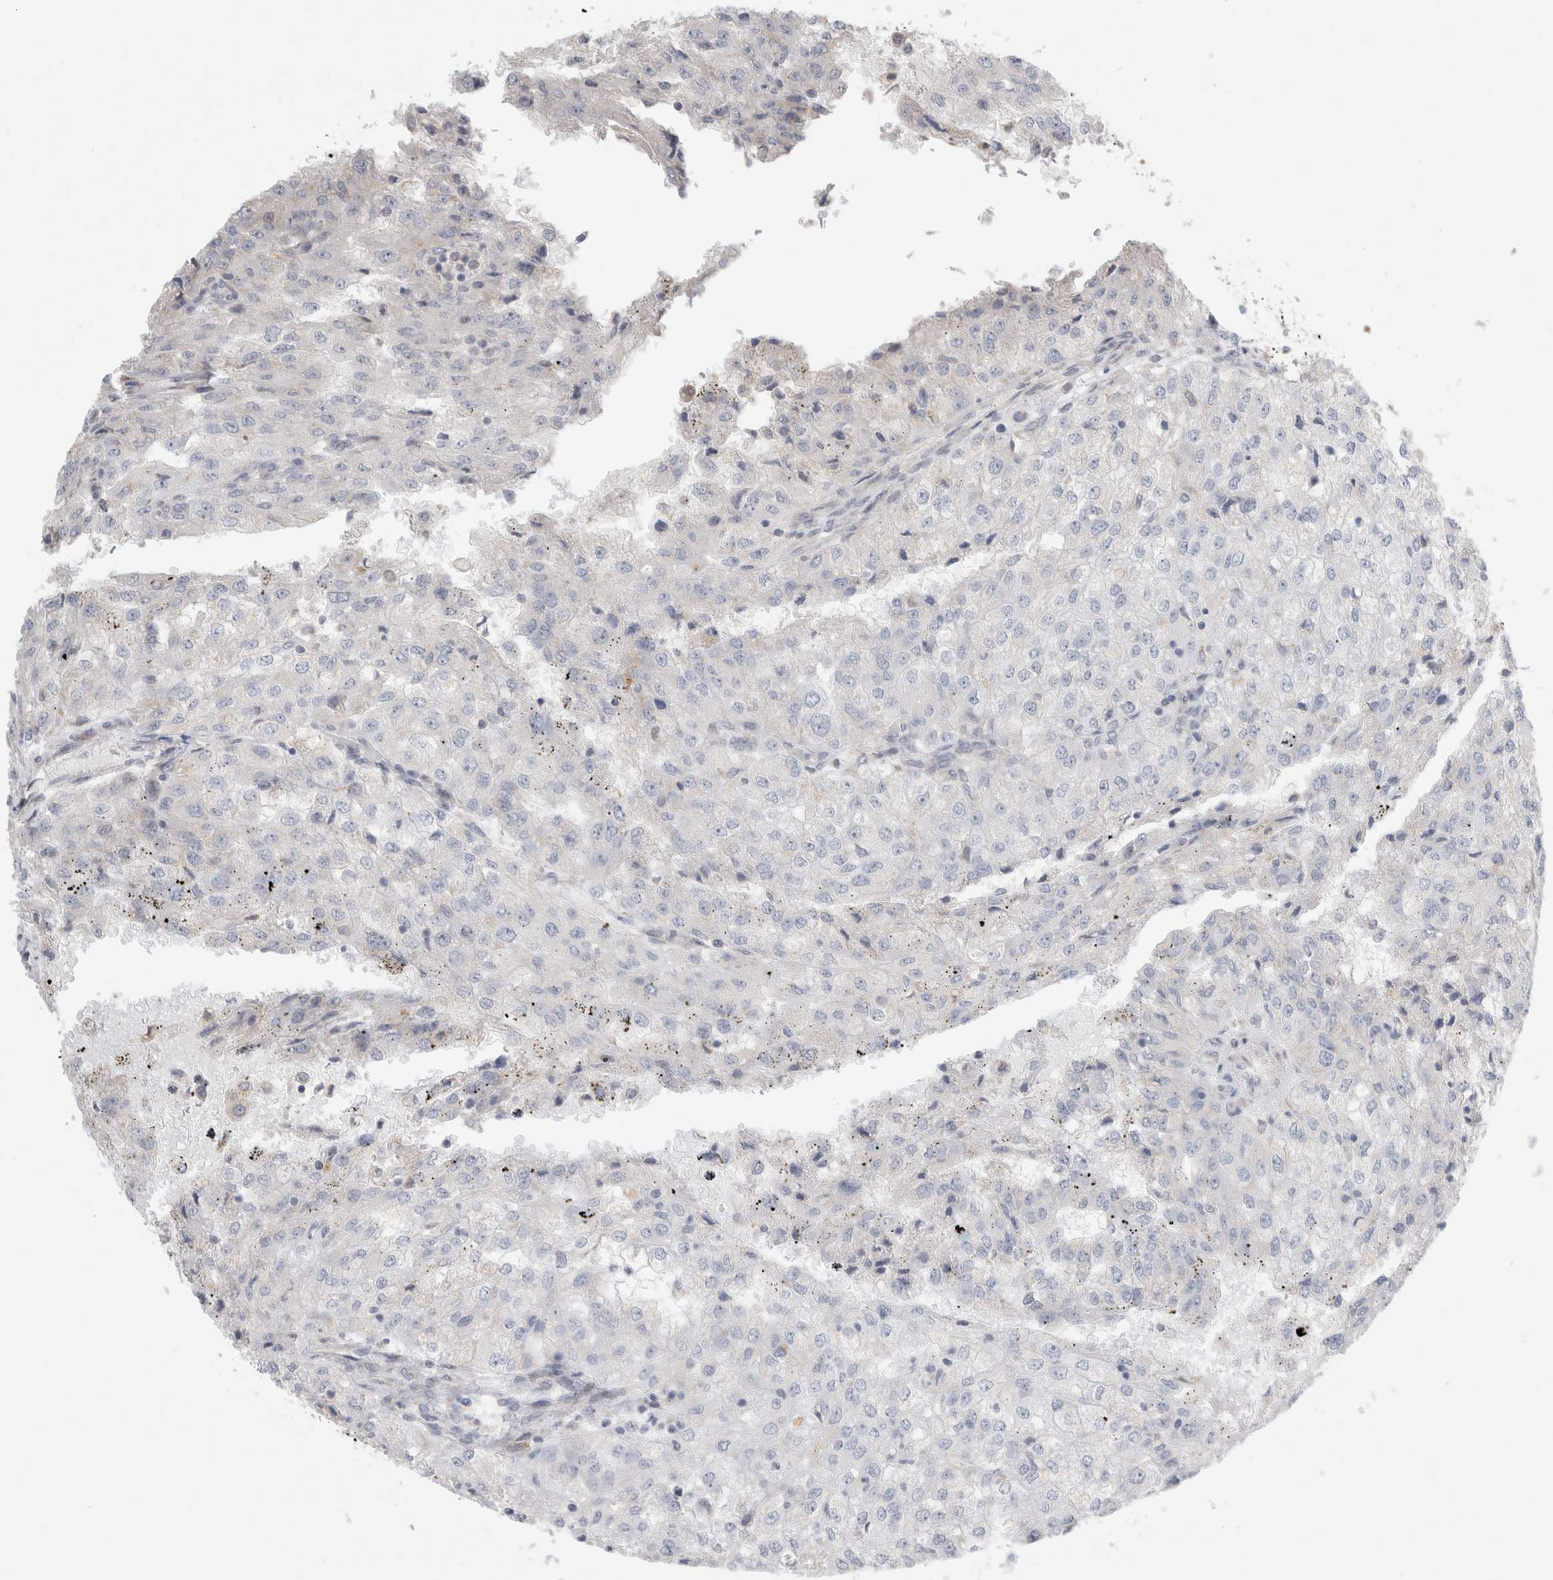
{"staining": {"intensity": "negative", "quantity": "none", "location": "none"}, "tissue": "renal cancer", "cell_type": "Tumor cells", "image_type": "cancer", "snomed": [{"axis": "morphology", "description": "Adenocarcinoma, NOS"}, {"axis": "topography", "description": "Kidney"}], "caption": "An image of renal cancer stained for a protein displays no brown staining in tumor cells.", "gene": "TRMT9B", "patient": {"sex": "female", "age": 54}}